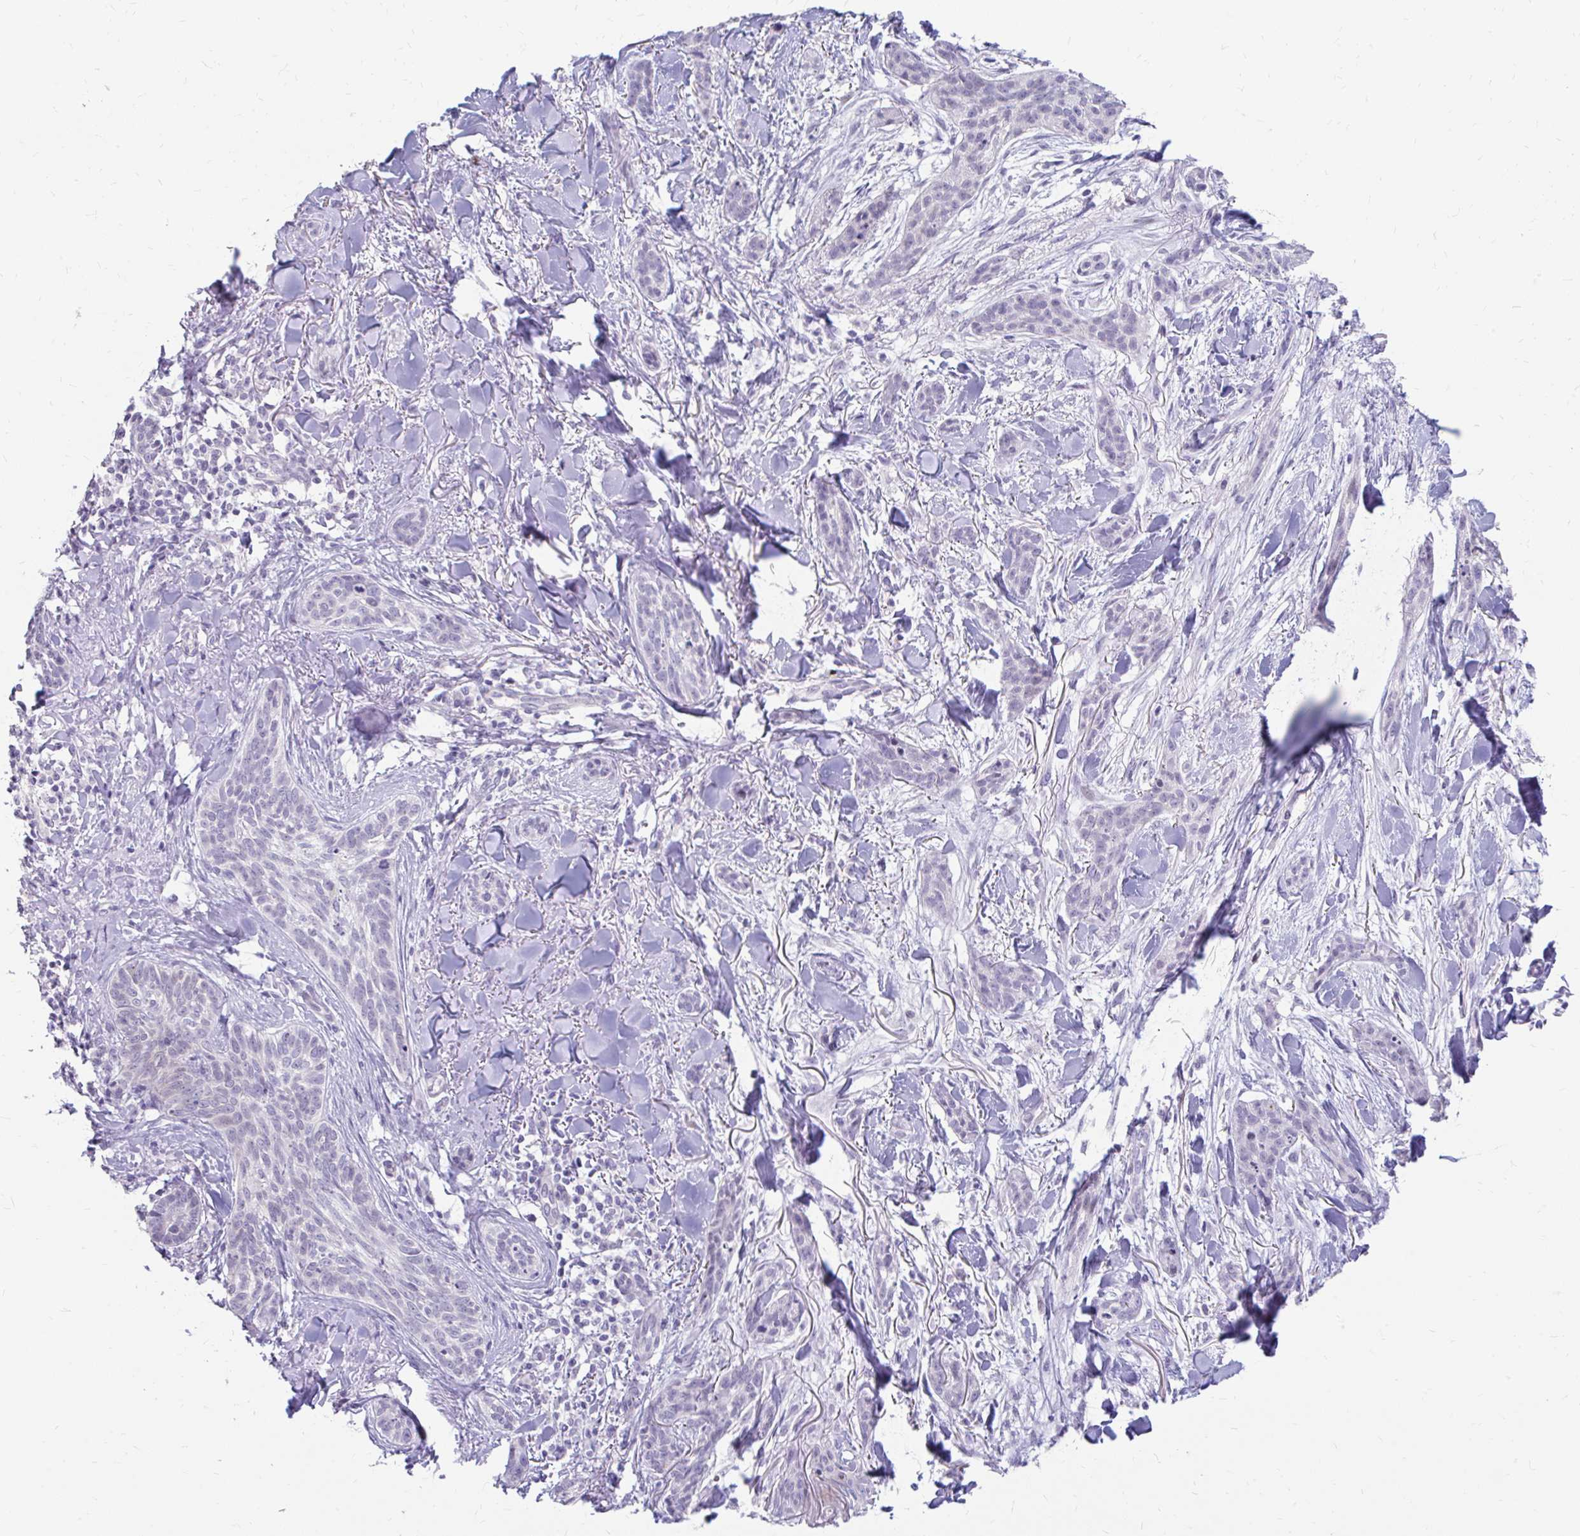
{"staining": {"intensity": "negative", "quantity": "none", "location": "none"}, "tissue": "skin cancer", "cell_type": "Tumor cells", "image_type": "cancer", "snomed": [{"axis": "morphology", "description": "Basal cell carcinoma"}, {"axis": "topography", "description": "Skin"}], "caption": "Human skin cancer stained for a protein using immunohistochemistry reveals no expression in tumor cells.", "gene": "RGS16", "patient": {"sex": "male", "age": 52}}